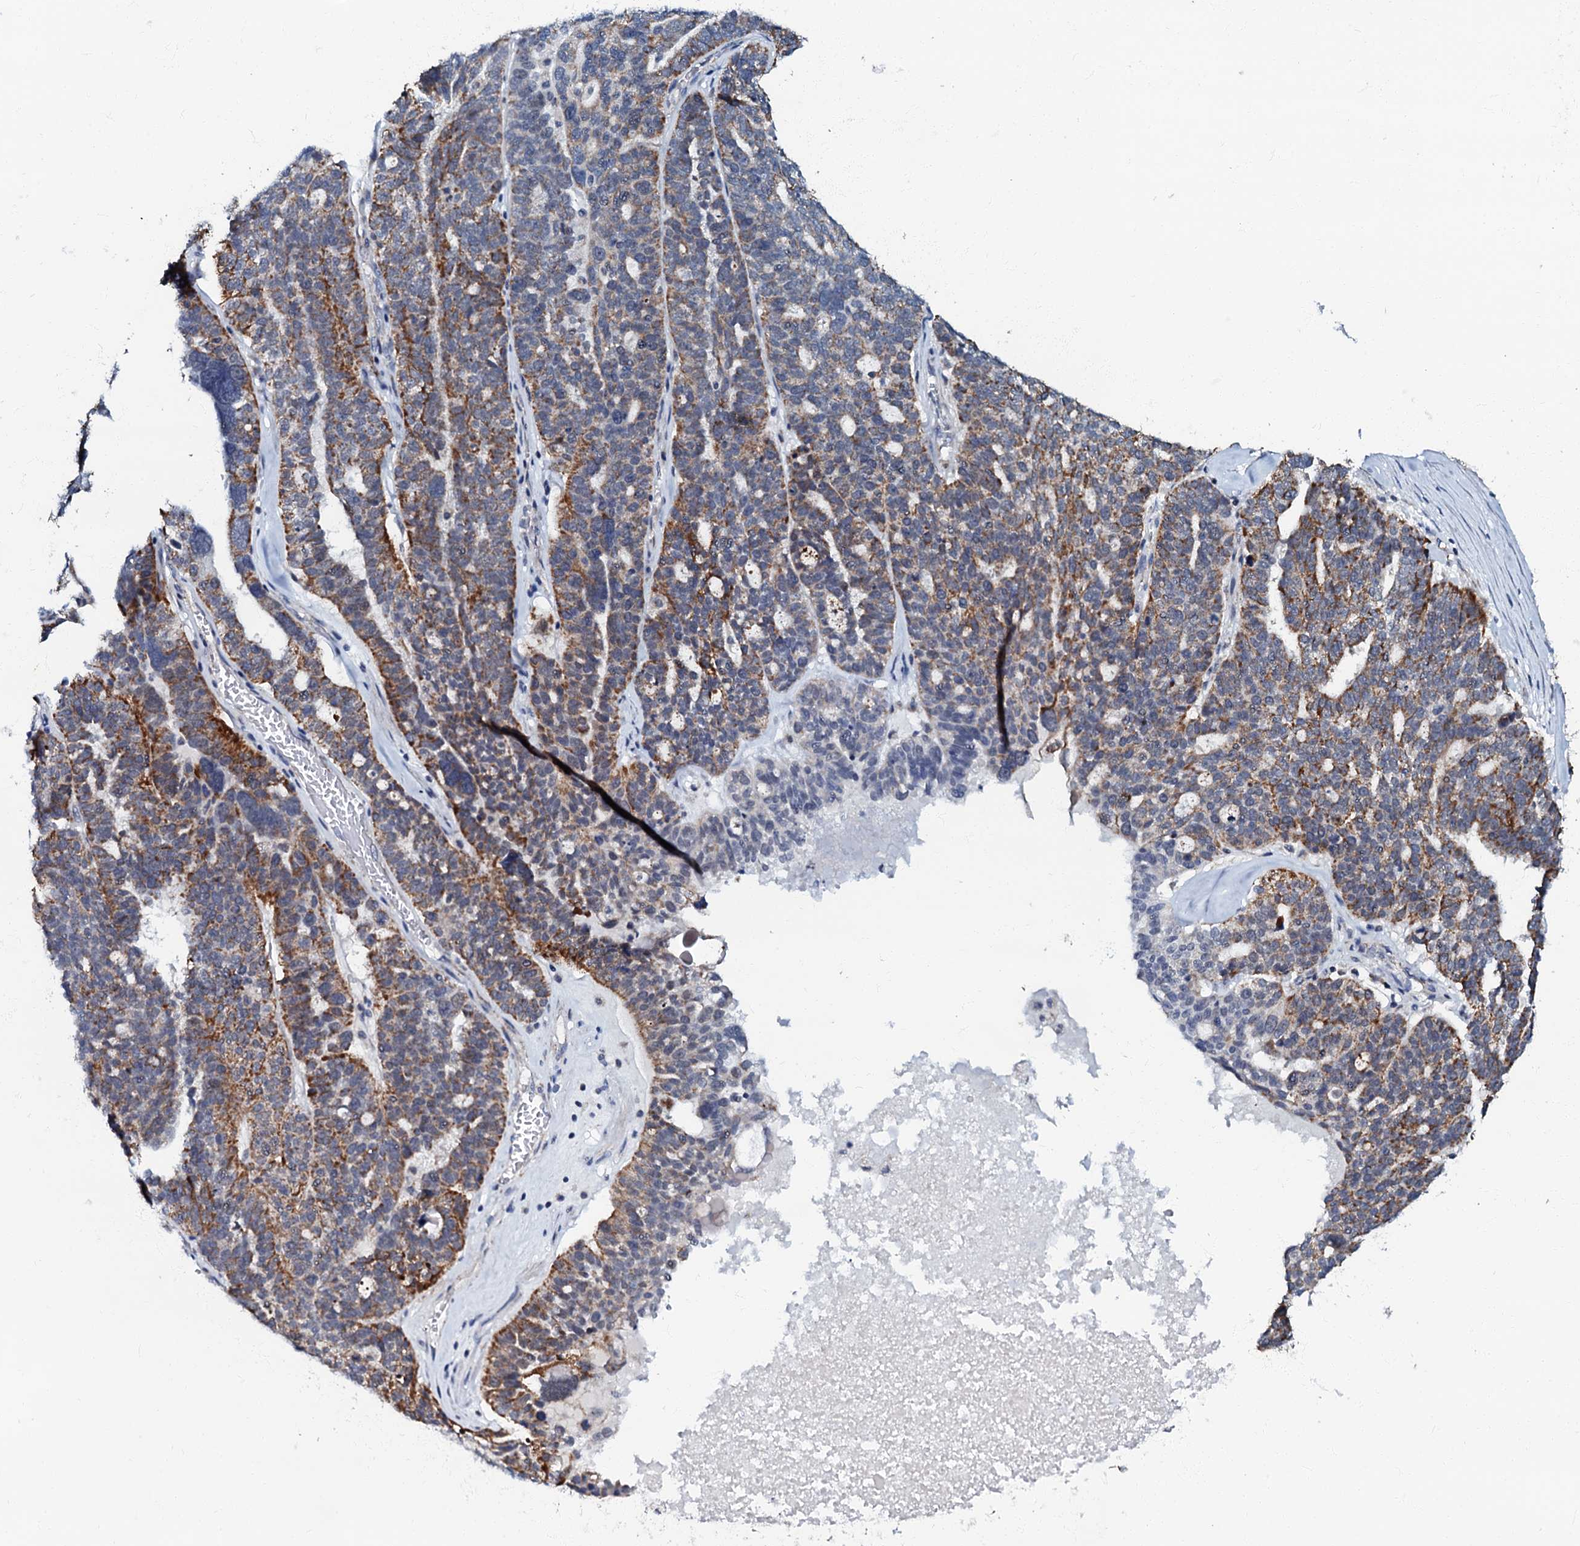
{"staining": {"intensity": "moderate", "quantity": ">75%", "location": "cytoplasmic/membranous"}, "tissue": "ovarian cancer", "cell_type": "Tumor cells", "image_type": "cancer", "snomed": [{"axis": "morphology", "description": "Cystadenocarcinoma, serous, NOS"}, {"axis": "topography", "description": "Ovary"}], "caption": "Moderate cytoplasmic/membranous staining for a protein is present in approximately >75% of tumor cells of ovarian cancer (serous cystadenocarcinoma) using immunohistochemistry.", "gene": "MRPL51", "patient": {"sex": "female", "age": 59}}